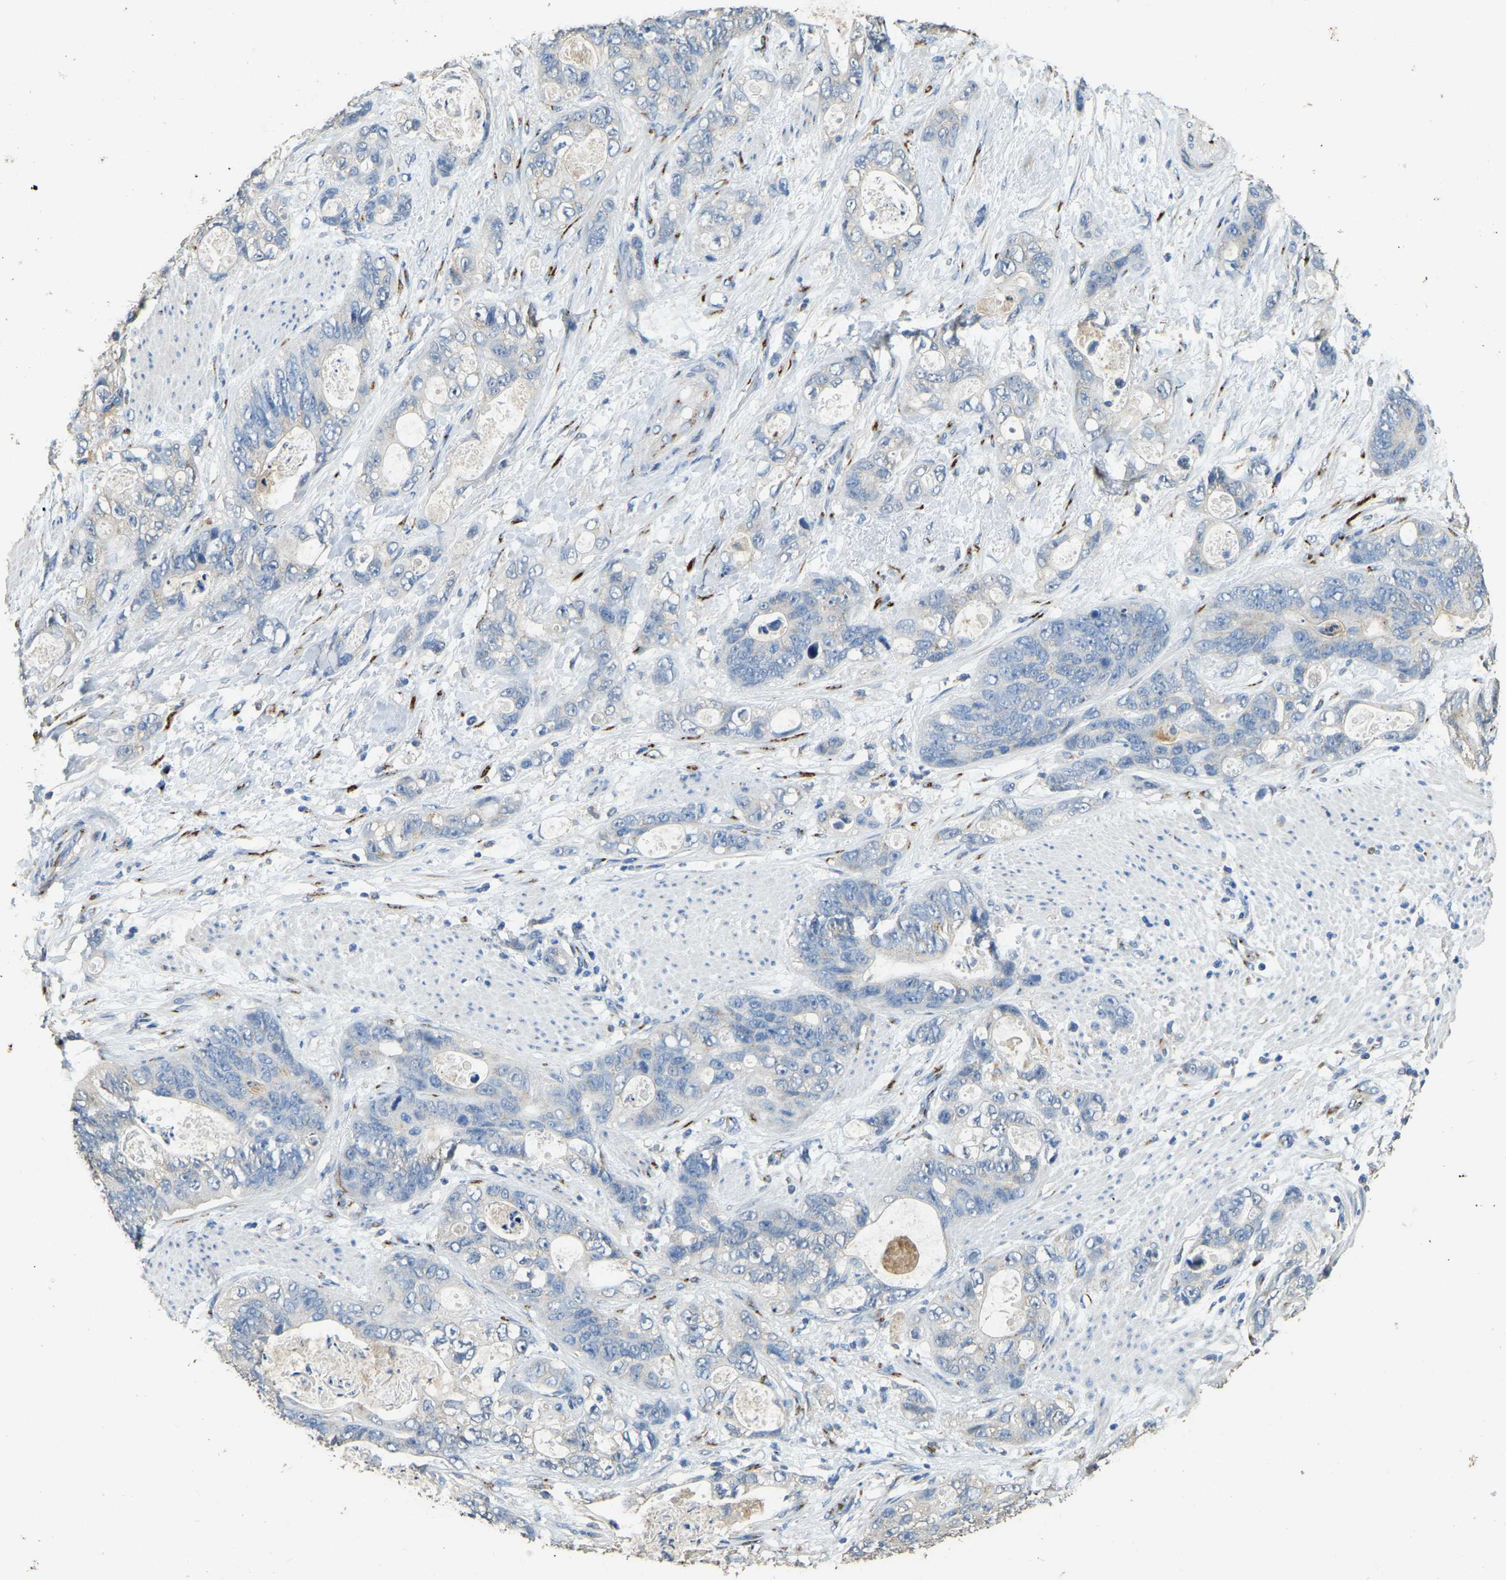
{"staining": {"intensity": "negative", "quantity": "none", "location": "none"}, "tissue": "stomach cancer", "cell_type": "Tumor cells", "image_type": "cancer", "snomed": [{"axis": "morphology", "description": "Normal tissue, NOS"}, {"axis": "morphology", "description": "Adenocarcinoma, NOS"}, {"axis": "topography", "description": "Stomach"}], "caption": "Human stomach cancer (adenocarcinoma) stained for a protein using immunohistochemistry (IHC) shows no expression in tumor cells.", "gene": "FAM174A", "patient": {"sex": "female", "age": 89}}